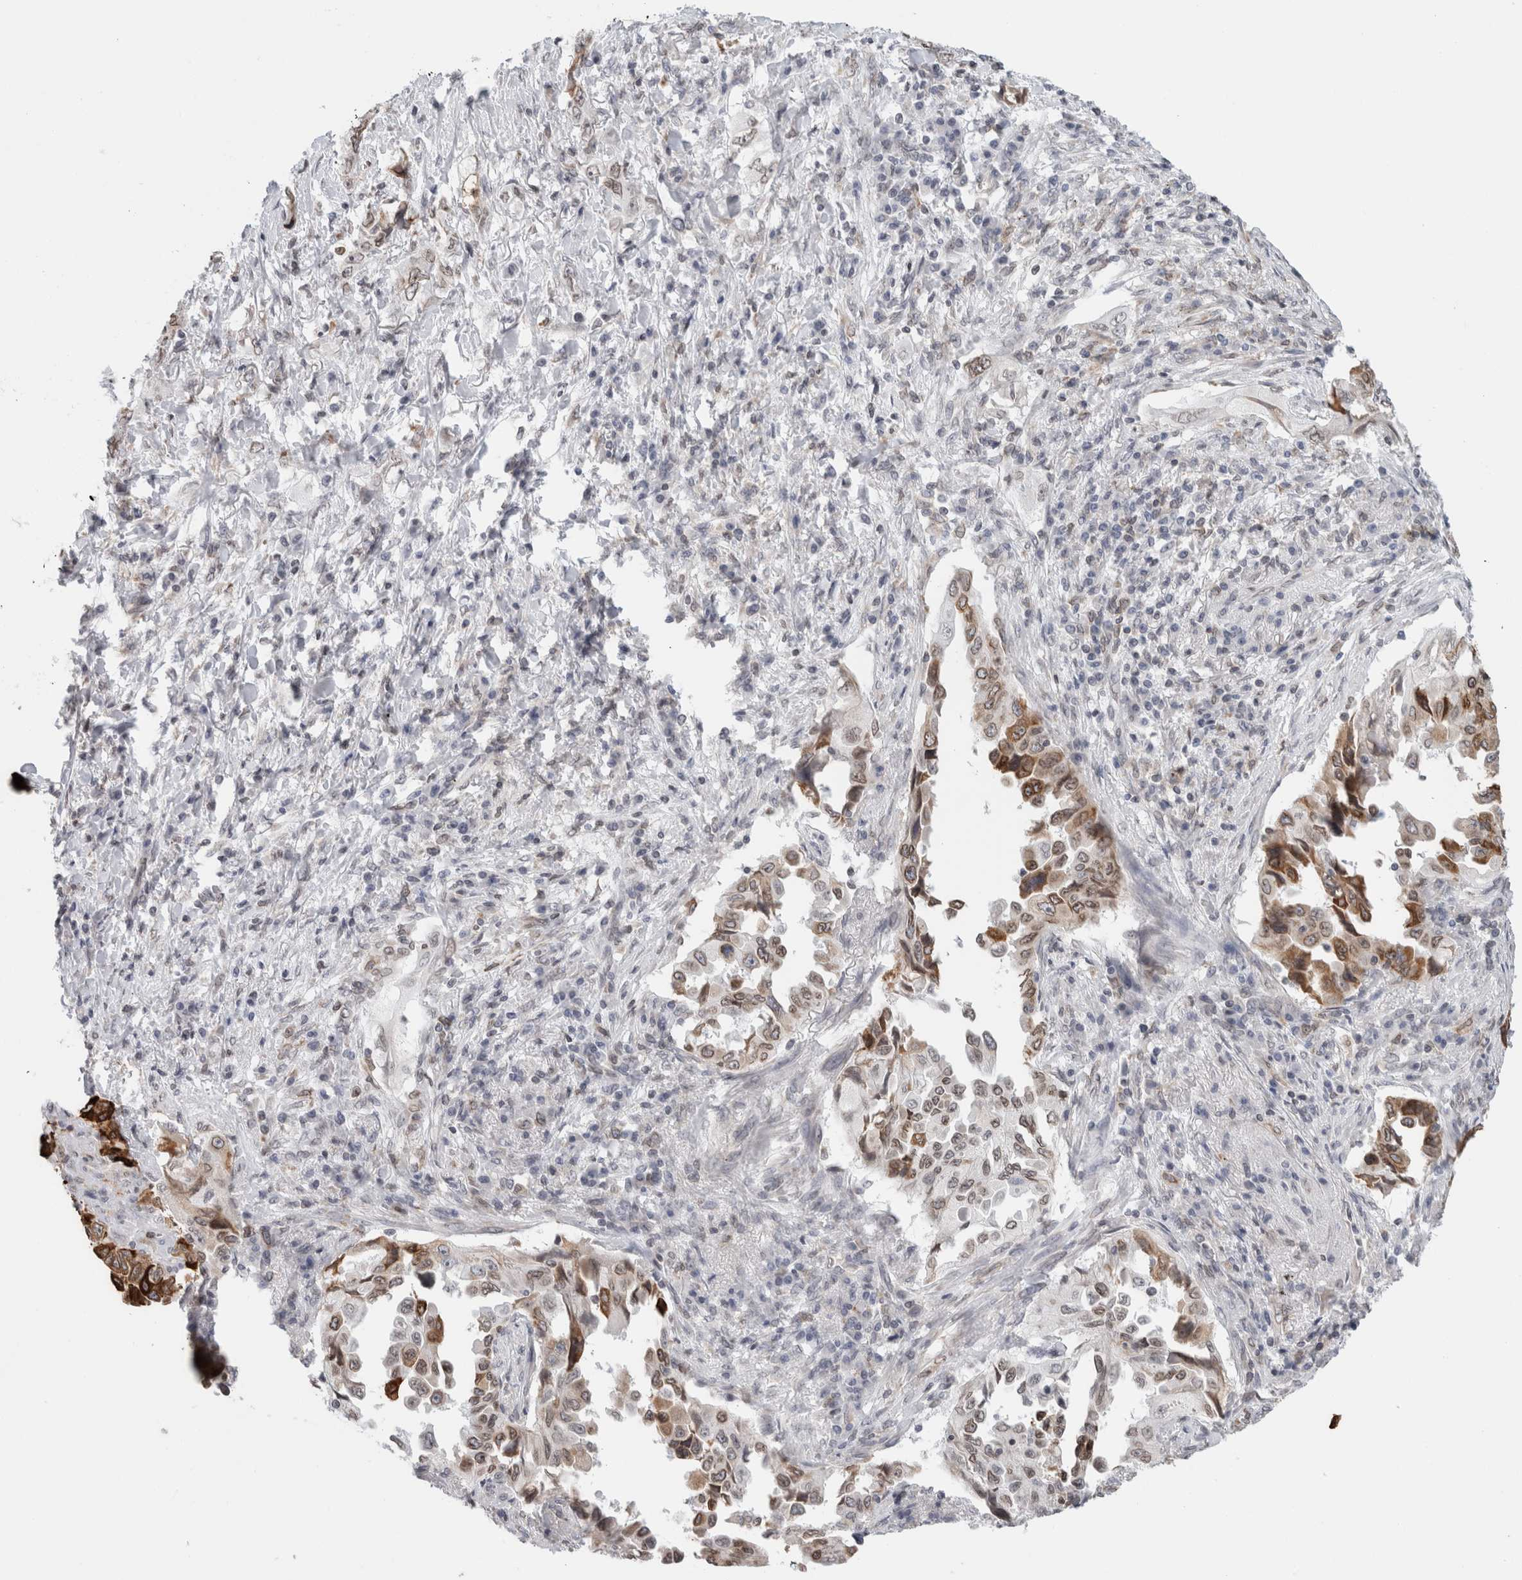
{"staining": {"intensity": "moderate", "quantity": ">75%", "location": "cytoplasmic/membranous,nuclear"}, "tissue": "lung cancer", "cell_type": "Tumor cells", "image_type": "cancer", "snomed": [{"axis": "morphology", "description": "Adenocarcinoma, NOS"}, {"axis": "topography", "description": "Lung"}], "caption": "Lung cancer (adenocarcinoma) stained with a protein marker displays moderate staining in tumor cells.", "gene": "RBMX2", "patient": {"sex": "female", "age": 51}}